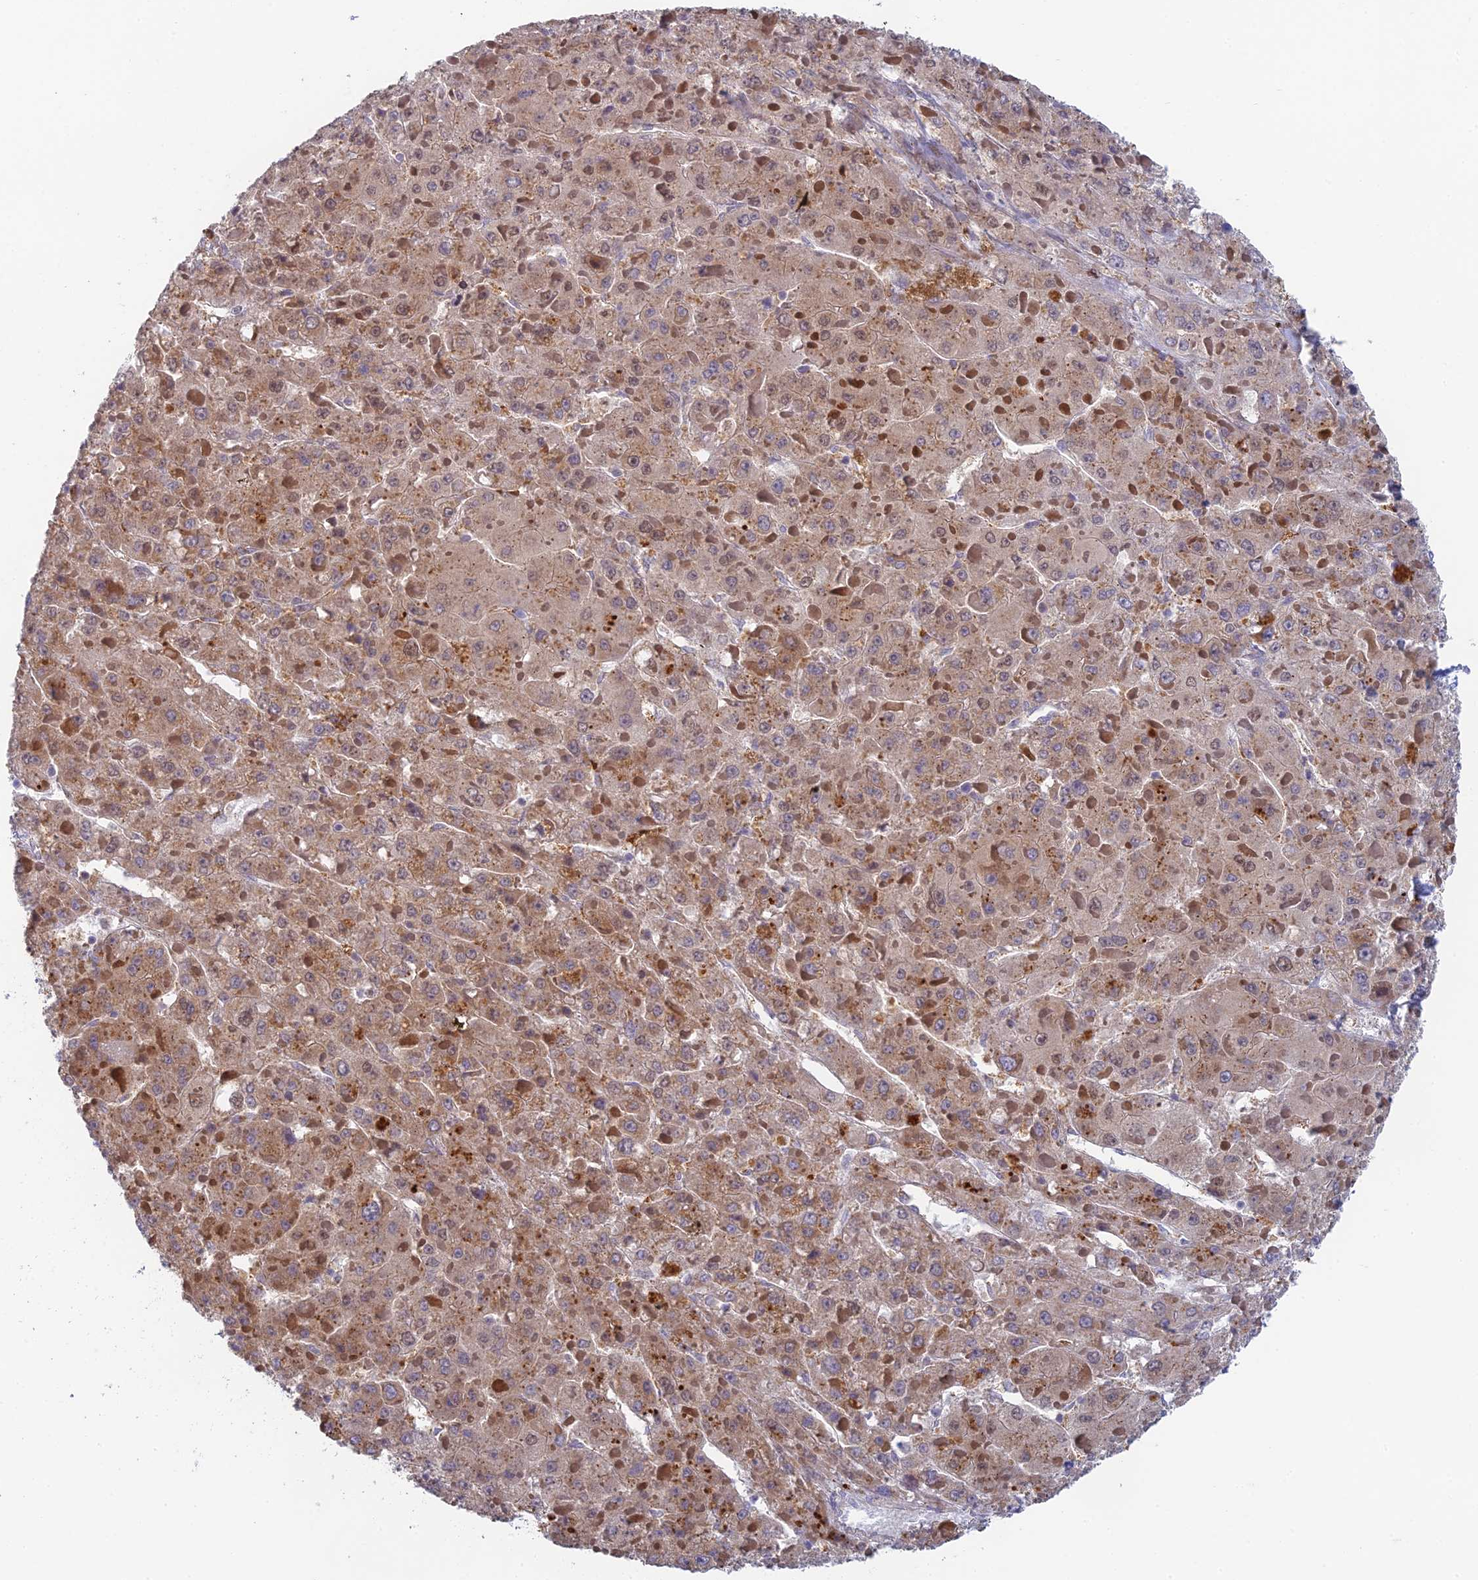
{"staining": {"intensity": "moderate", "quantity": ">75%", "location": "cytoplasmic/membranous,nuclear"}, "tissue": "liver cancer", "cell_type": "Tumor cells", "image_type": "cancer", "snomed": [{"axis": "morphology", "description": "Carcinoma, Hepatocellular, NOS"}, {"axis": "topography", "description": "Liver"}], "caption": "This is a photomicrograph of immunohistochemistry staining of liver cancer, which shows moderate expression in the cytoplasmic/membranous and nuclear of tumor cells.", "gene": "MRPL17", "patient": {"sex": "female", "age": 73}}